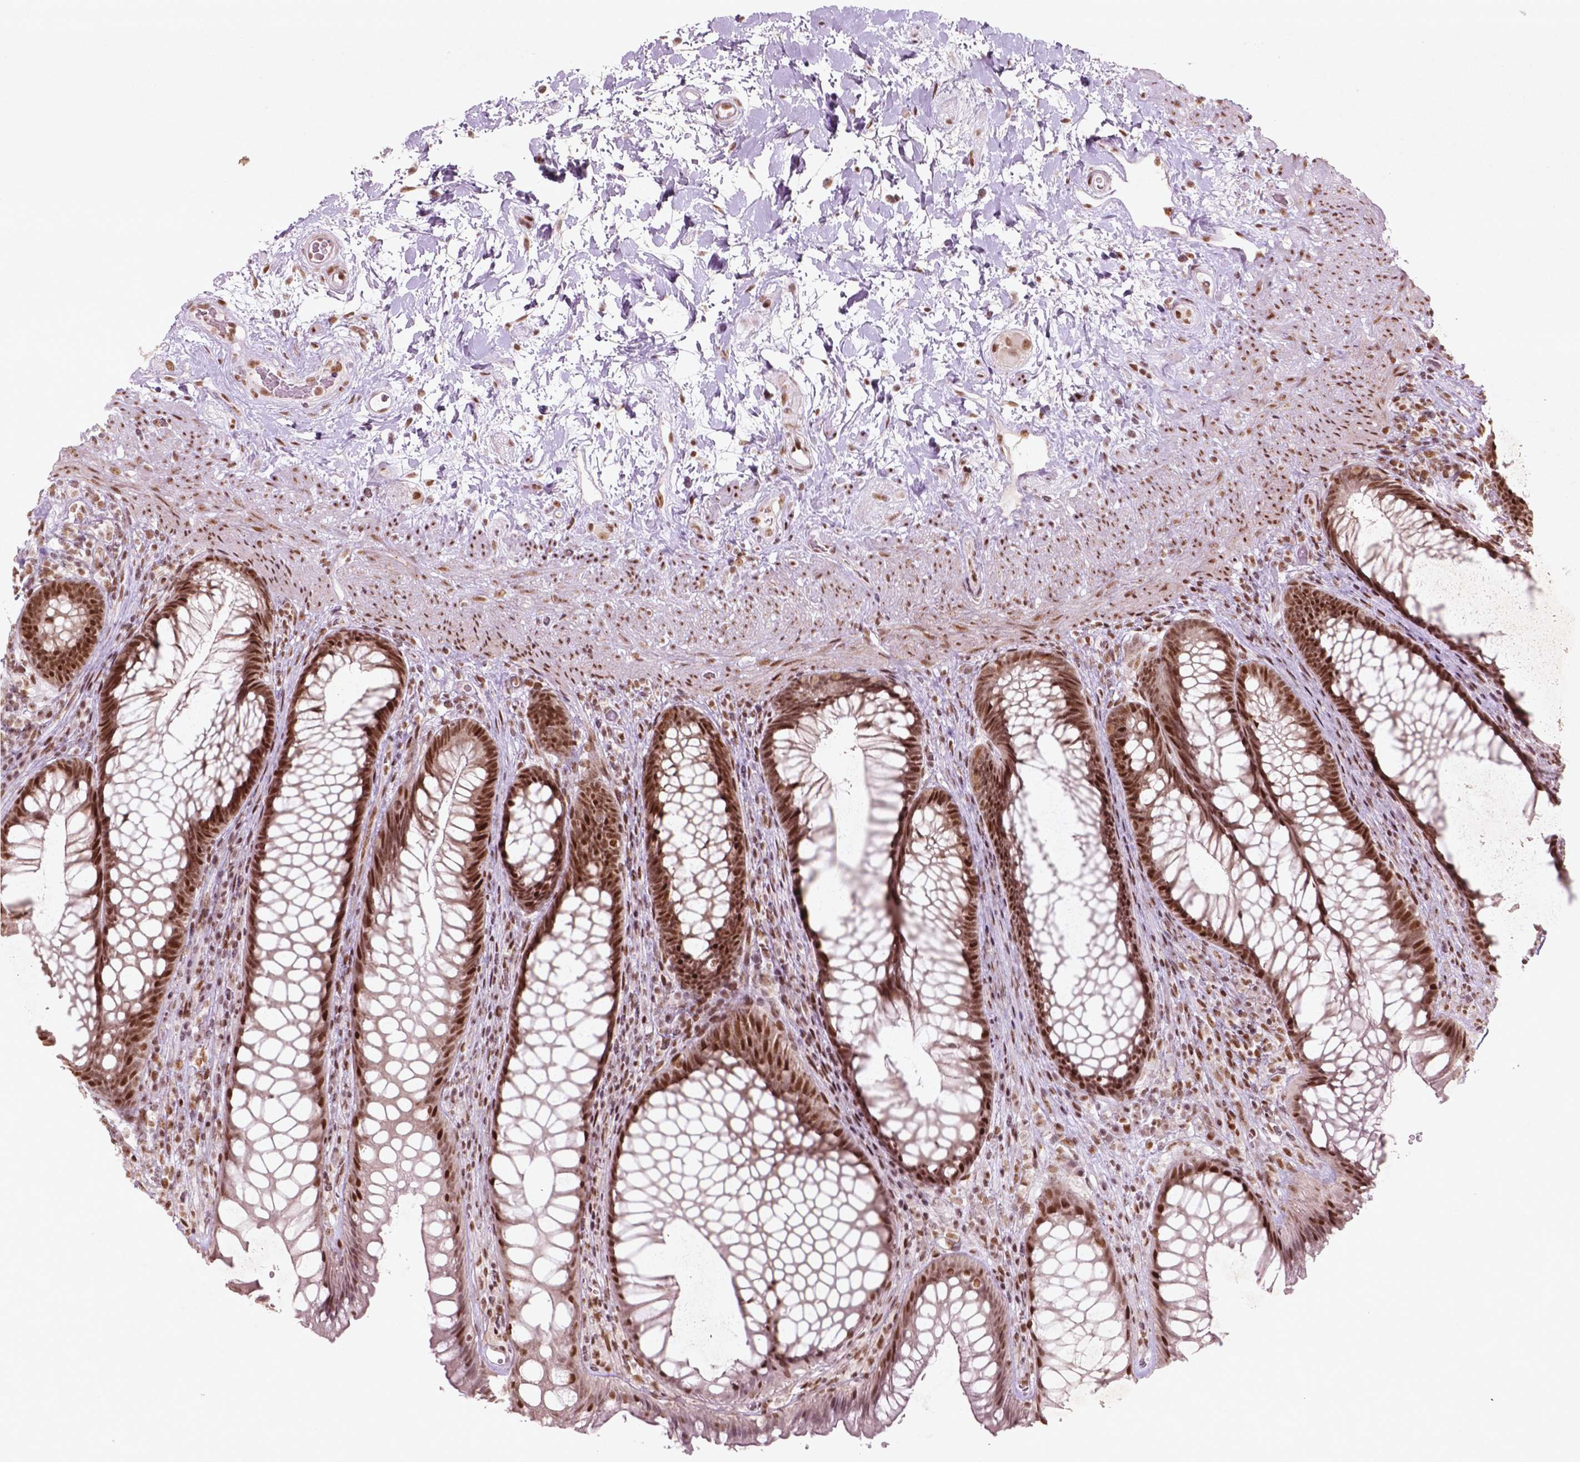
{"staining": {"intensity": "strong", "quantity": "<25%", "location": "nuclear"}, "tissue": "rectum", "cell_type": "Glandular cells", "image_type": "normal", "snomed": [{"axis": "morphology", "description": "Normal tissue, NOS"}, {"axis": "topography", "description": "Smooth muscle"}, {"axis": "topography", "description": "Rectum"}], "caption": "IHC of benign rectum demonstrates medium levels of strong nuclear positivity in about <25% of glandular cells. (Stains: DAB (3,3'-diaminobenzidine) in brown, nuclei in blue, Microscopy: brightfield microscopy at high magnification).", "gene": "HMG20B", "patient": {"sex": "male", "age": 53}}